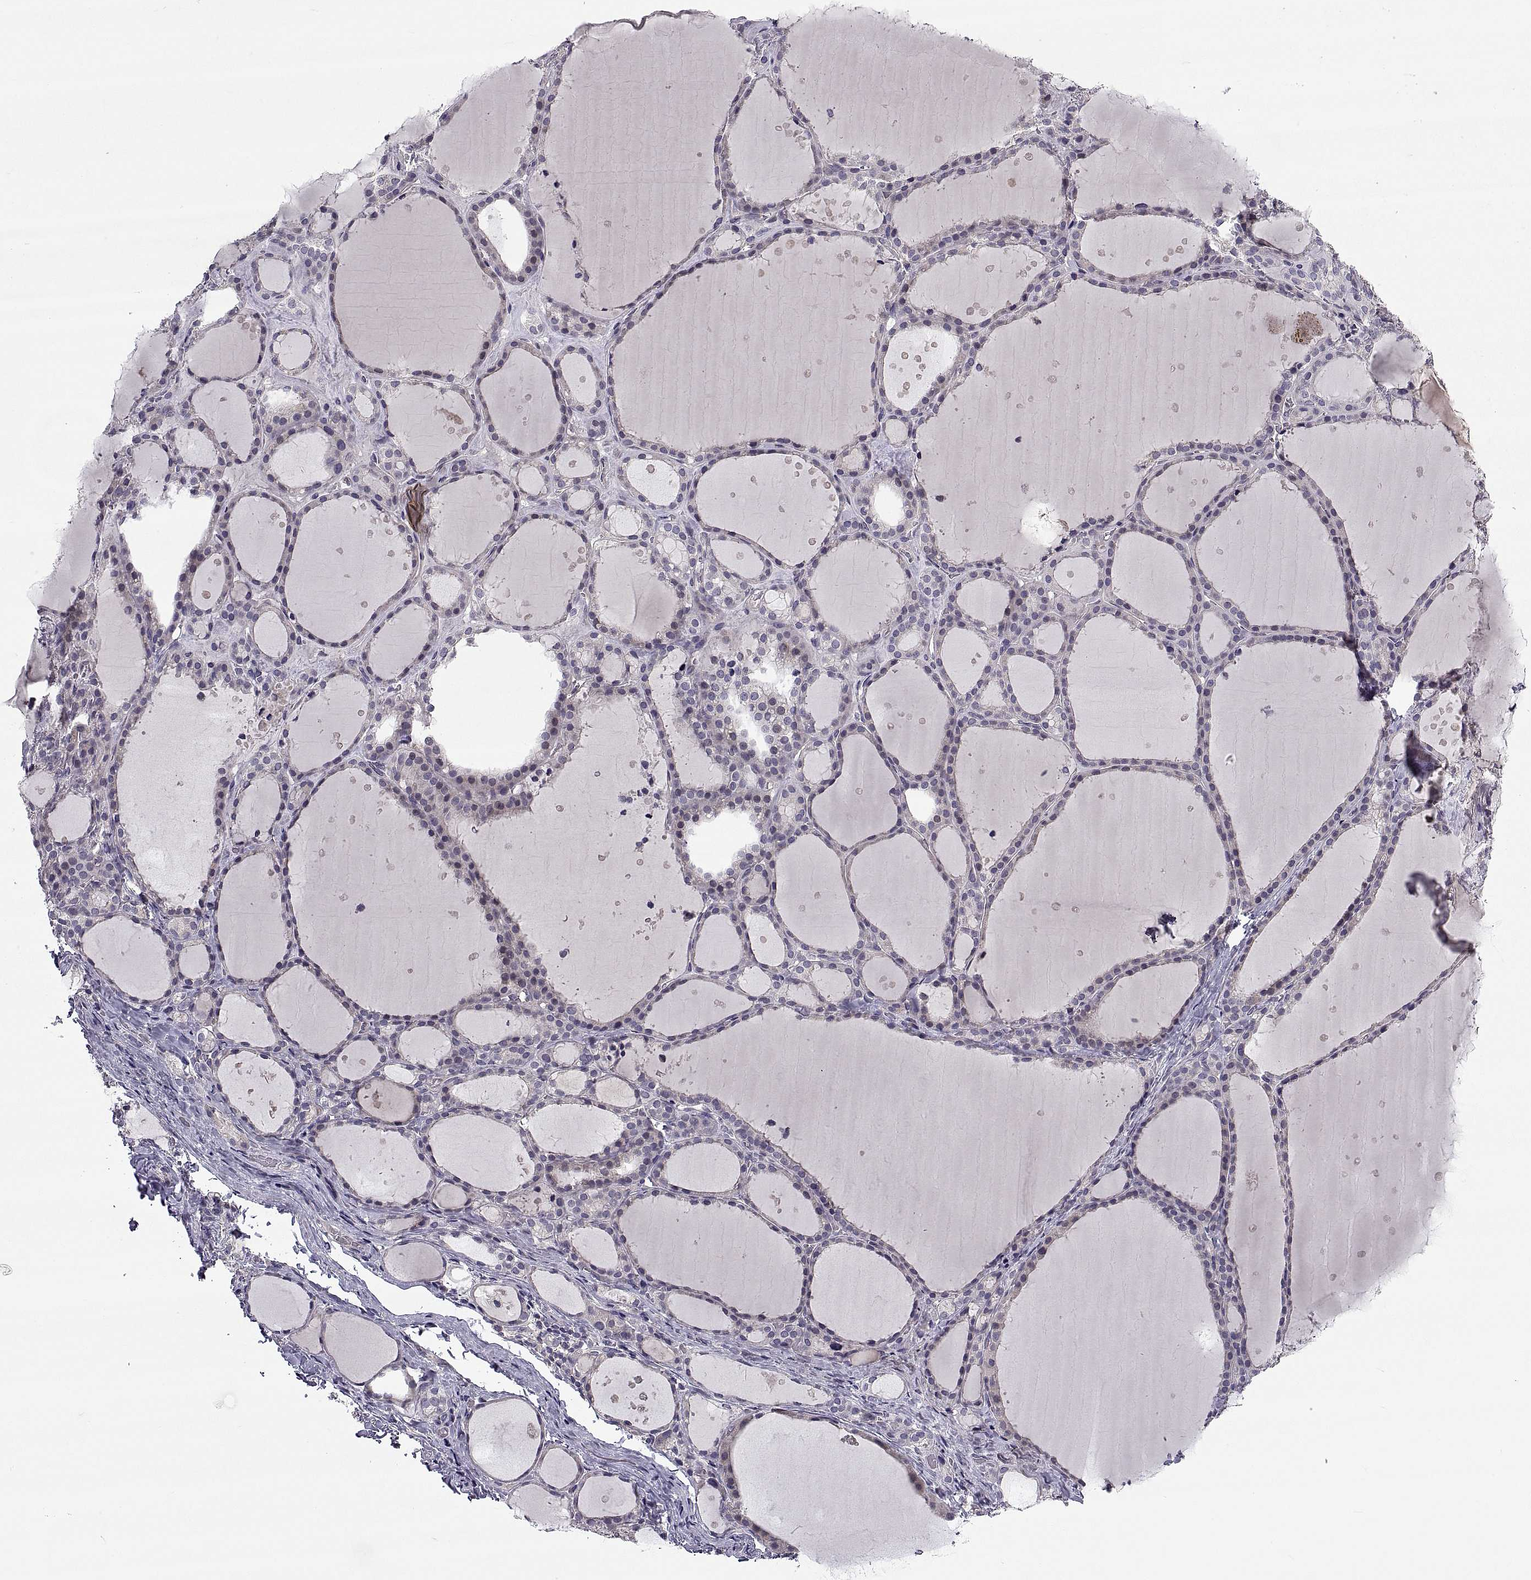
{"staining": {"intensity": "negative", "quantity": "none", "location": "none"}, "tissue": "thyroid gland", "cell_type": "Glandular cells", "image_type": "normal", "snomed": [{"axis": "morphology", "description": "Normal tissue, NOS"}, {"axis": "topography", "description": "Thyroid gland"}], "caption": "High magnification brightfield microscopy of normal thyroid gland stained with DAB (3,3'-diaminobenzidine) (brown) and counterstained with hematoxylin (blue): glandular cells show no significant expression. (DAB (3,3'-diaminobenzidine) immunohistochemistry, high magnification).", "gene": "NPTX2", "patient": {"sex": "male", "age": 68}}